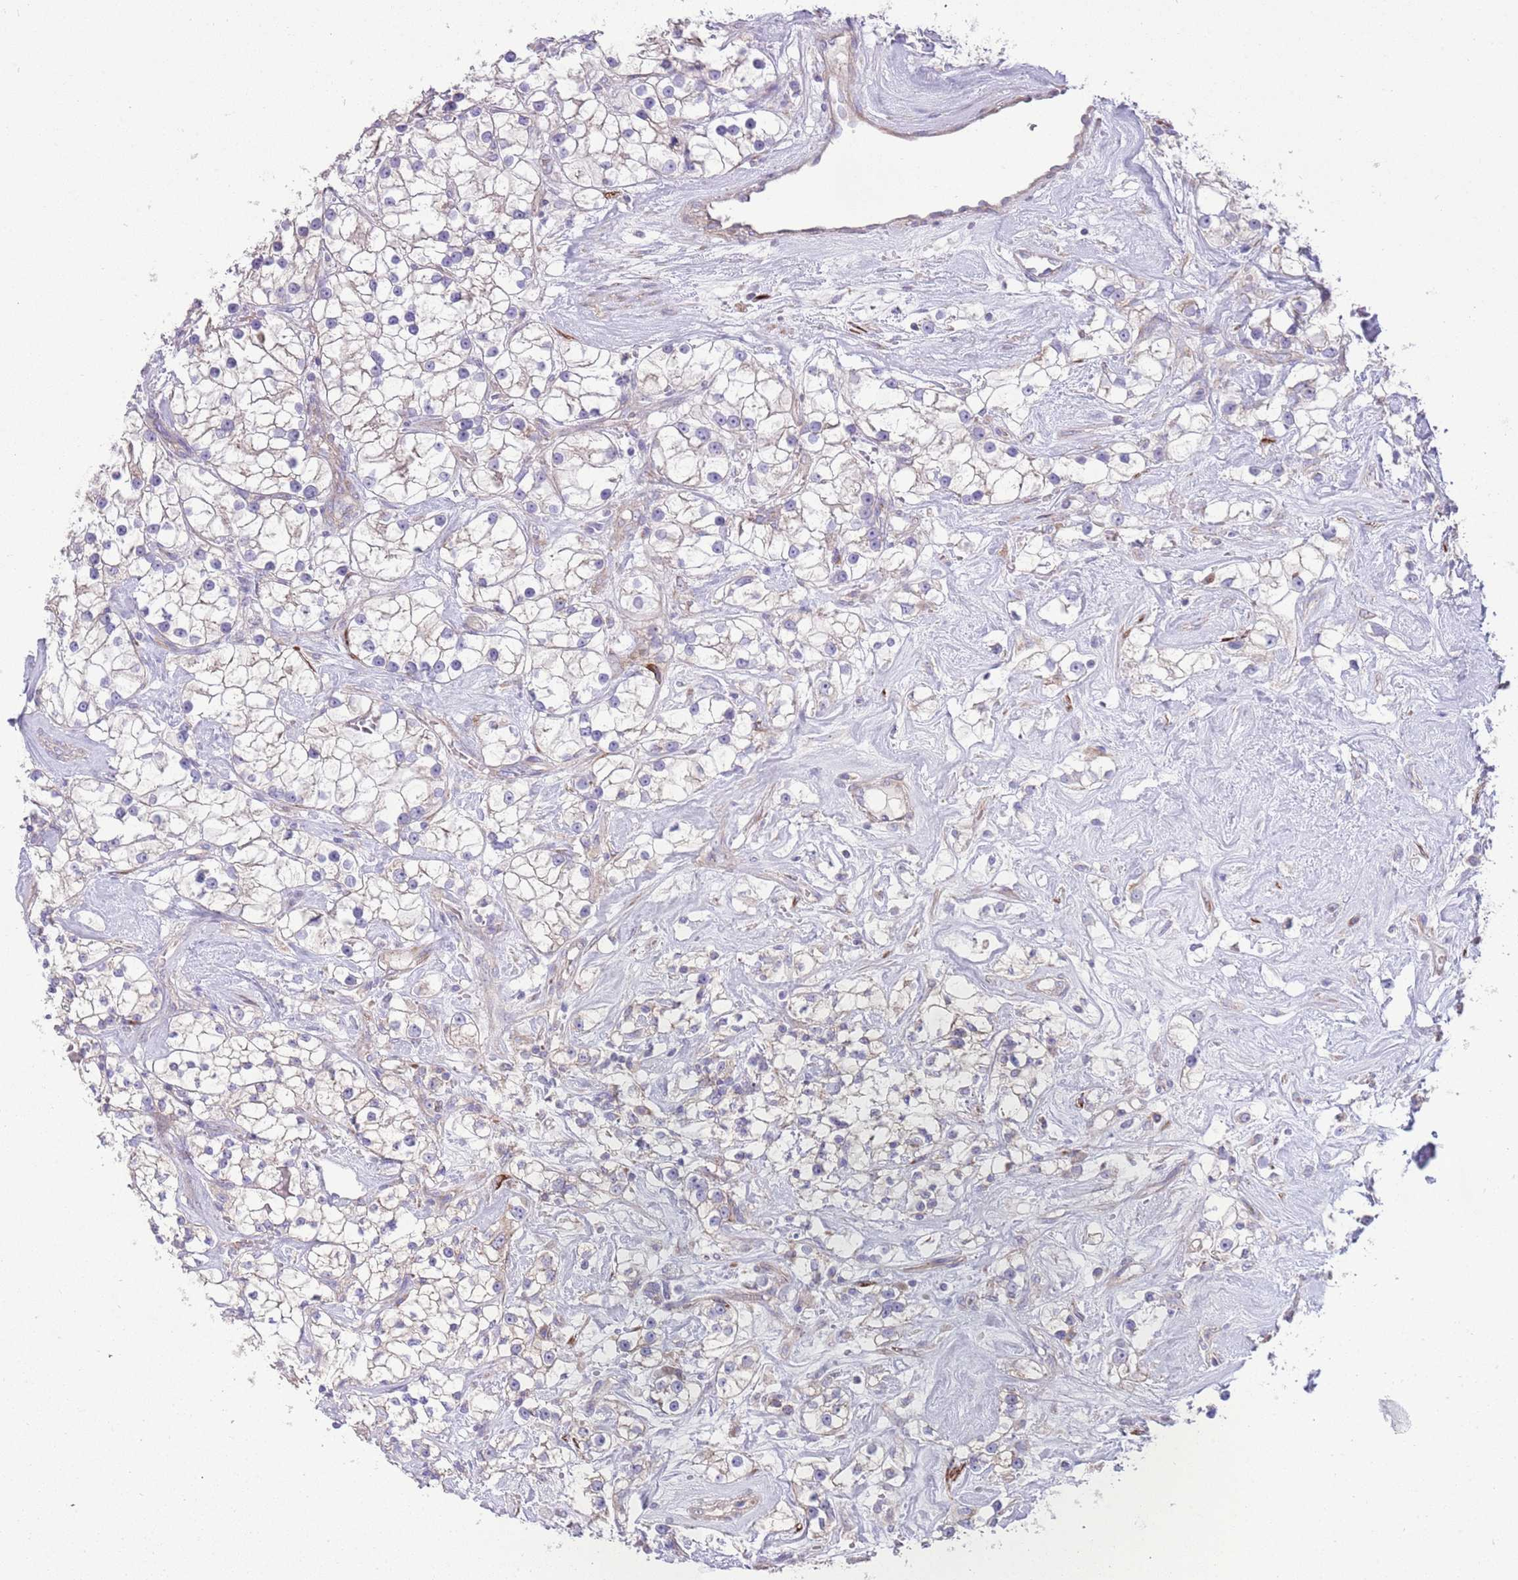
{"staining": {"intensity": "weak", "quantity": "25%-75%", "location": "cytoplasmic/membranous"}, "tissue": "renal cancer", "cell_type": "Tumor cells", "image_type": "cancer", "snomed": [{"axis": "morphology", "description": "Adenocarcinoma, NOS"}, {"axis": "topography", "description": "Kidney"}], "caption": "The image exhibits immunohistochemical staining of renal cancer. There is weak cytoplasmic/membranous expression is seen in about 25%-75% of tumor cells.", "gene": "TOMM5", "patient": {"sex": "male", "age": 77}}